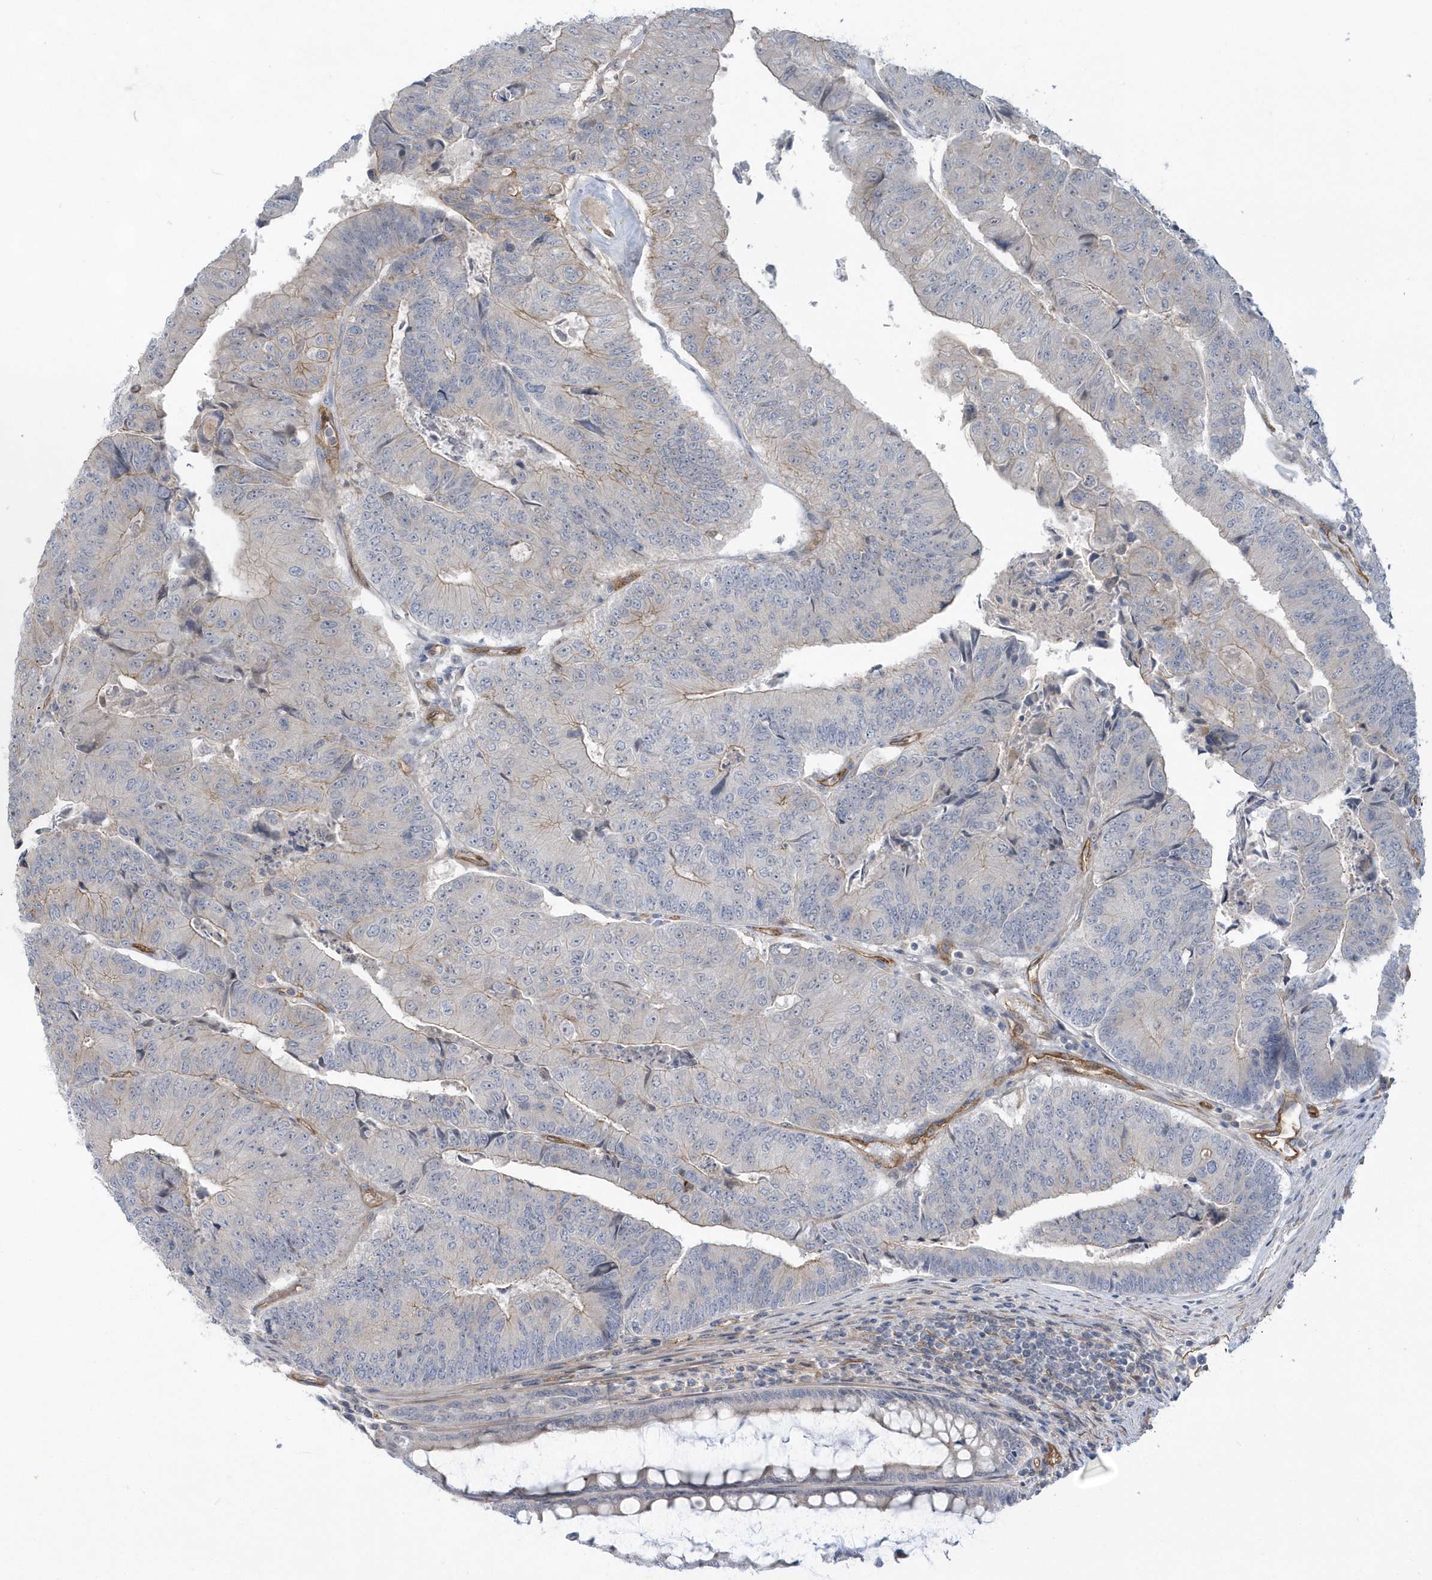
{"staining": {"intensity": "negative", "quantity": "none", "location": "none"}, "tissue": "colorectal cancer", "cell_type": "Tumor cells", "image_type": "cancer", "snomed": [{"axis": "morphology", "description": "Adenocarcinoma, NOS"}, {"axis": "topography", "description": "Colon"}], "caption": "DAB (3,3'-diaminobenzidine) immunohistochemical staining of human adenocarcinoma (colorectal) reveals no significant staining in tumor cells.", "gene": "RAI14", "patient": {"sex": "female", "age": 67}}